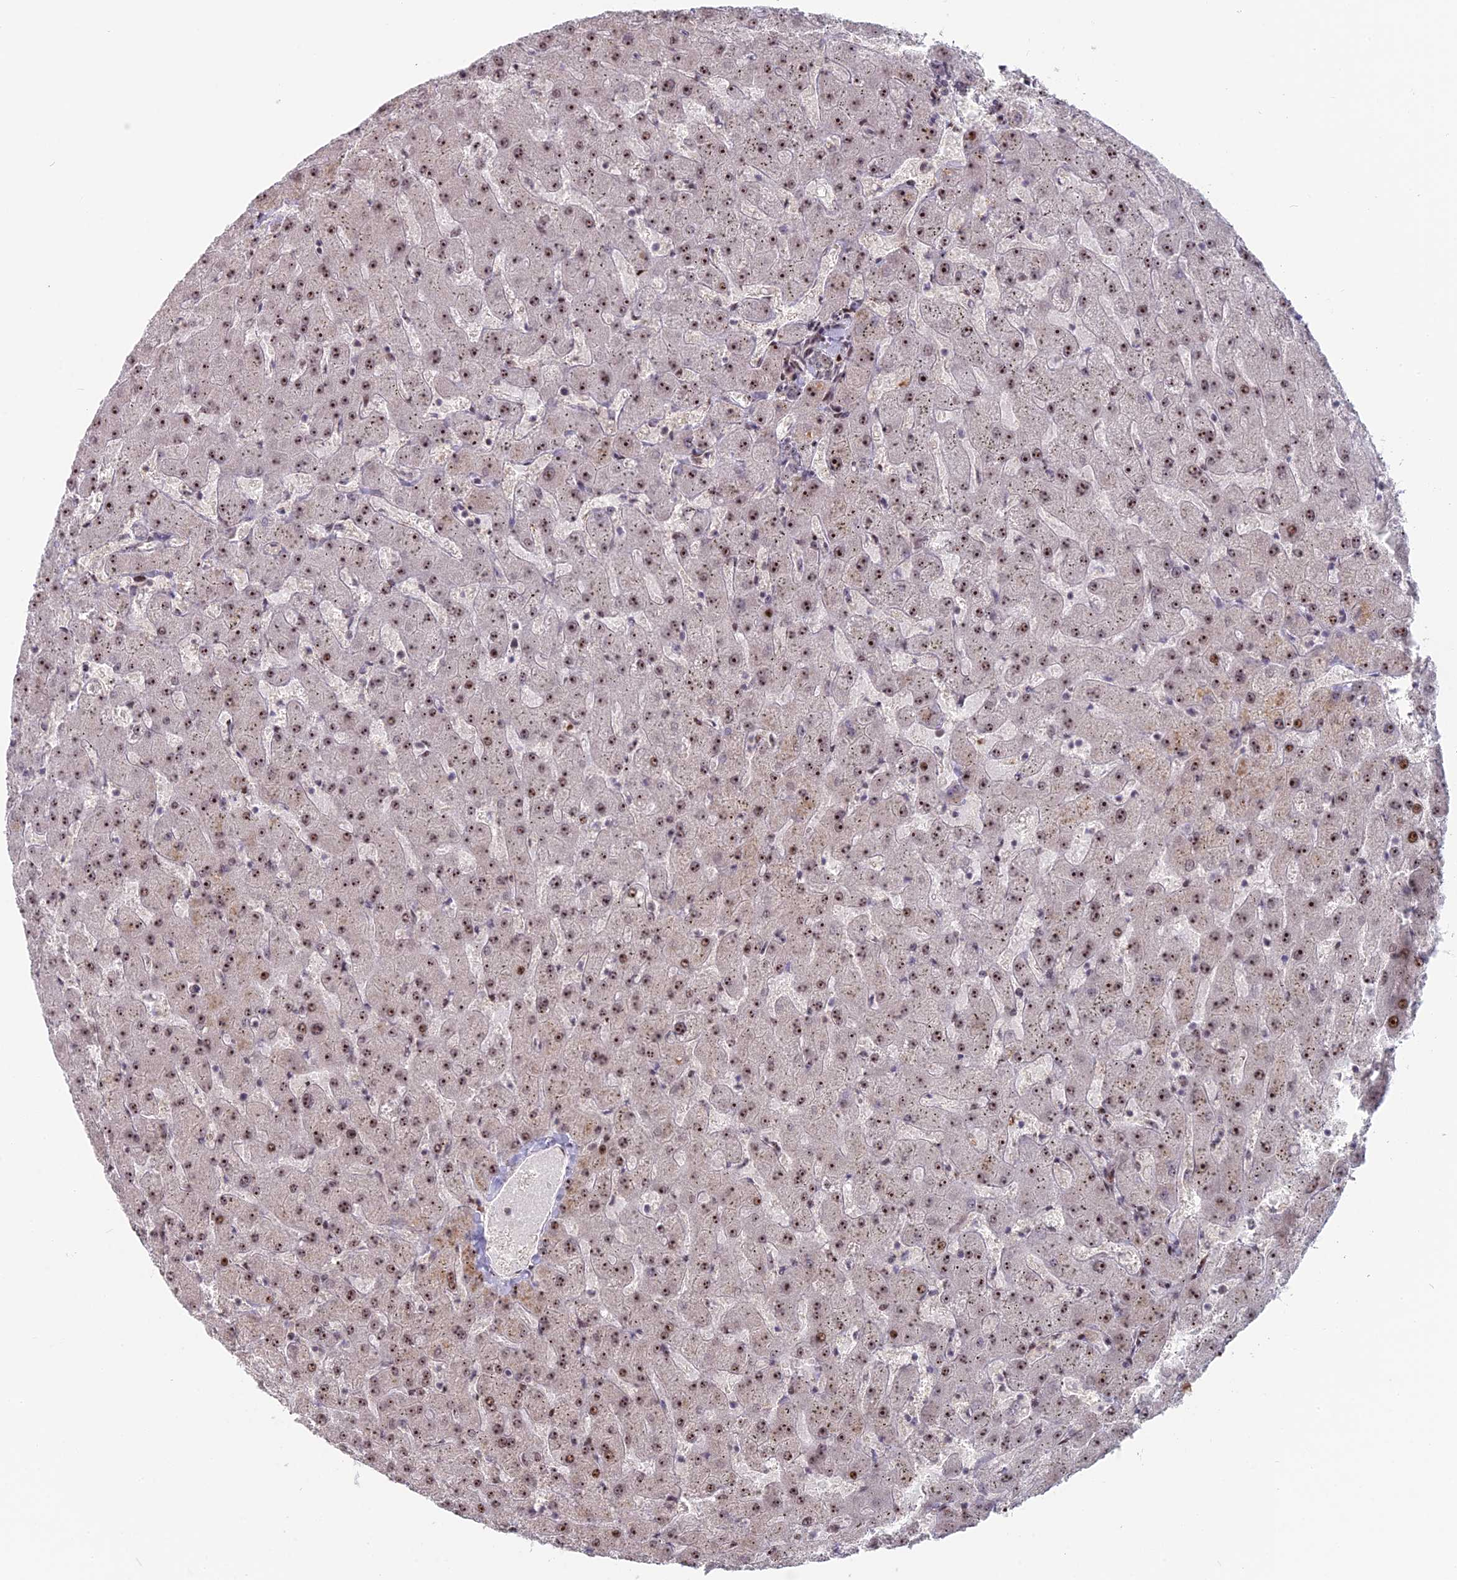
{"staining": {"intensity": "weak", "quantity": "<25%", "location": "nuclear"}, "tissue": "liver", "cell_type": "Cholangiocytes", "image_type": "normal", "snomed": [{"axis": "morphology", "description": "Normal tissue, NOS"}, {"axis": "topography", "description": "Liver"}], "caption": "This is an immunohistochemistry photomicrograph of unremarkable liver. There is no positivity in cholangiocytes.", "gene": "FAM131A", "patient": {"sex": "female", "age": 63}}